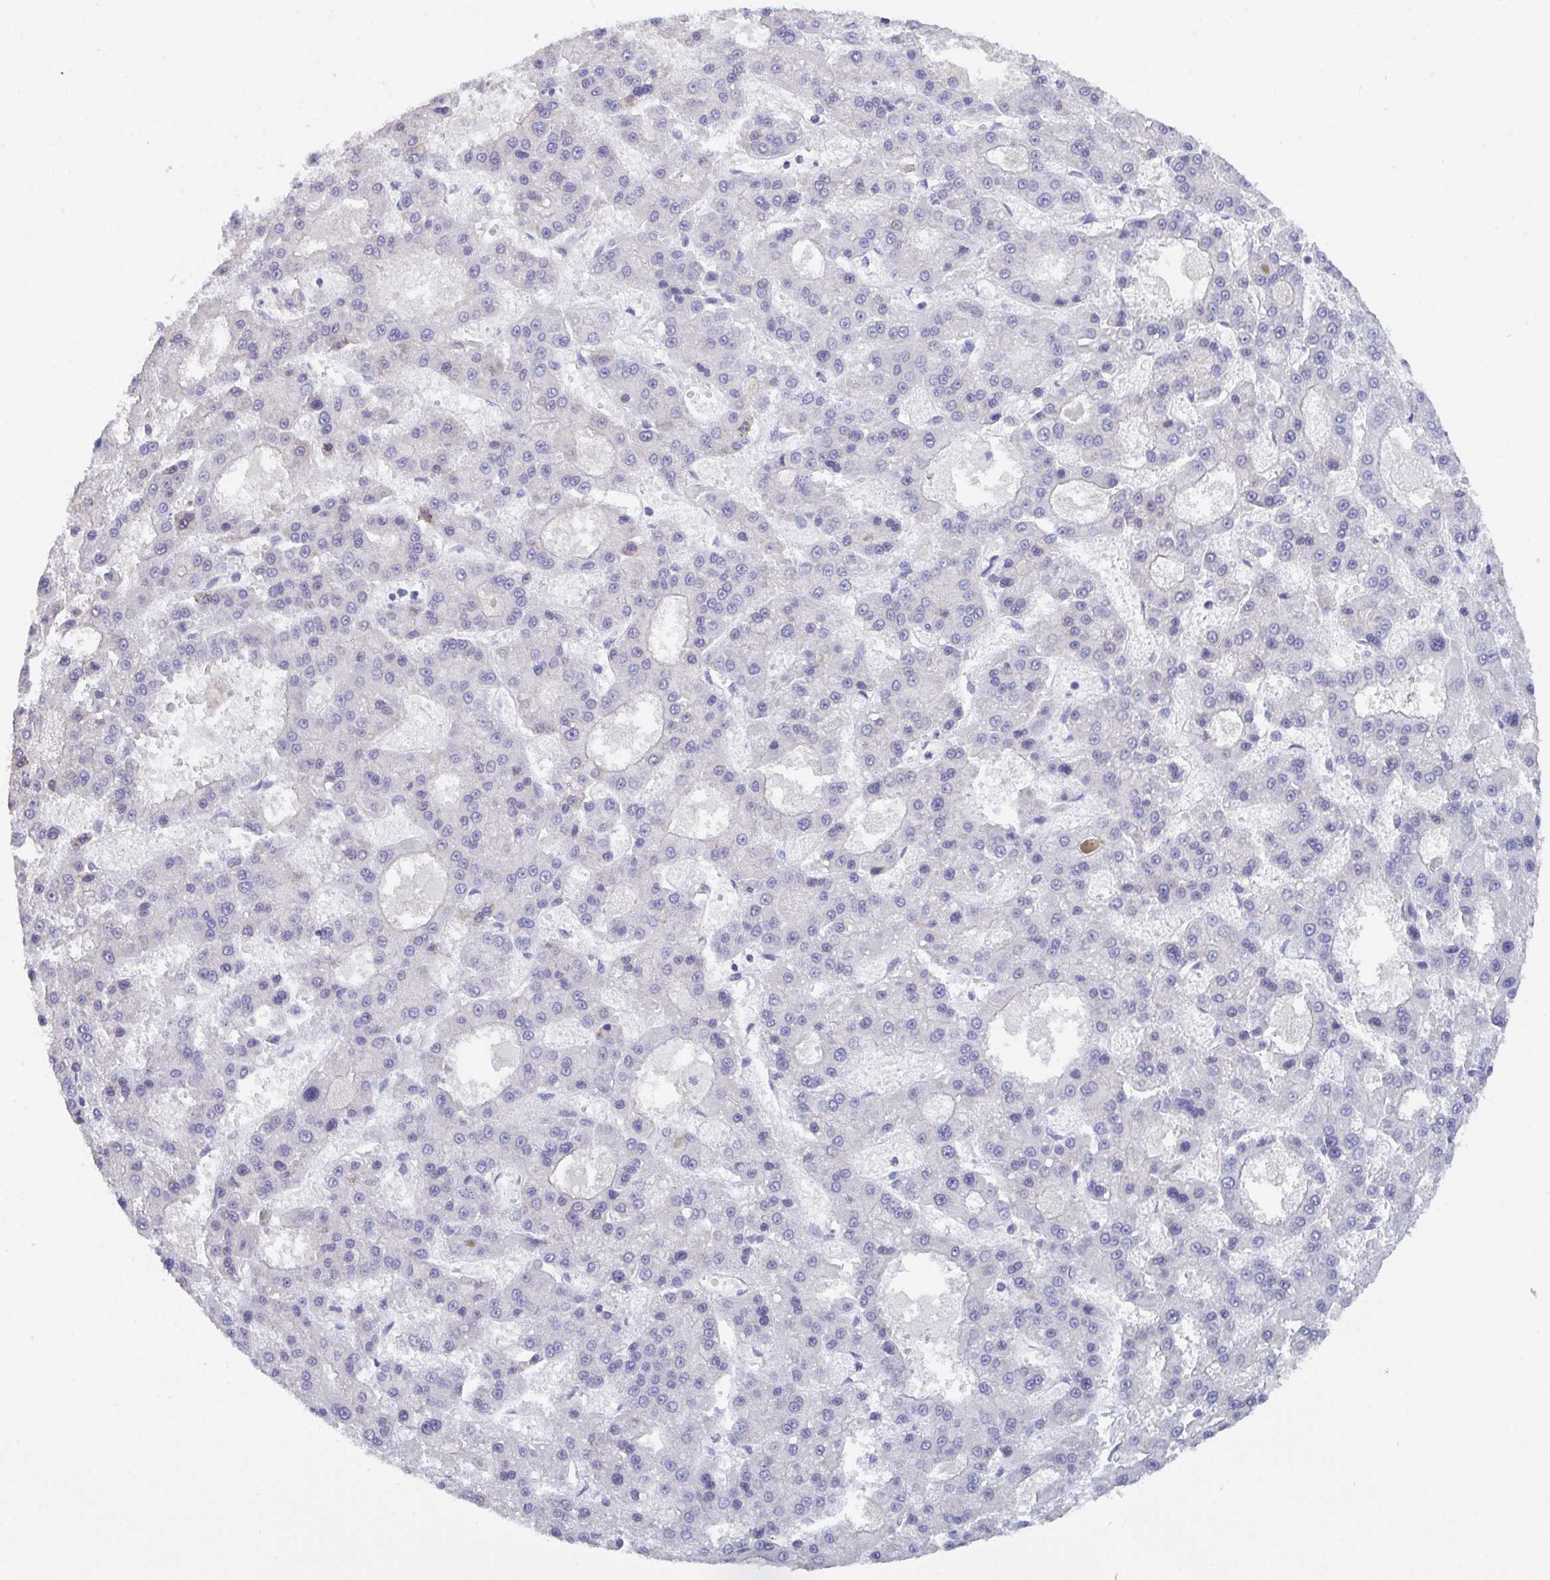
{"staining": {"intensity": "negative", "quantity": "none", "location": "none"}, "tissue": "liver cancer", "cell_type": "Tumor cells", "image_type": "cancer", "snomed": [{"axis": "morphology", "description": "Carcinoma, Hepatocellular, NOS"}, {"axis": "topography", "description": "Liver"}], "caption": "This is an immunohistochemistry (IHC) photomicrograph of liver cancer. There is no staining in tumor cells.", "gene": "SERPINB13", "patient": {"sex": "male", "age": 70}}